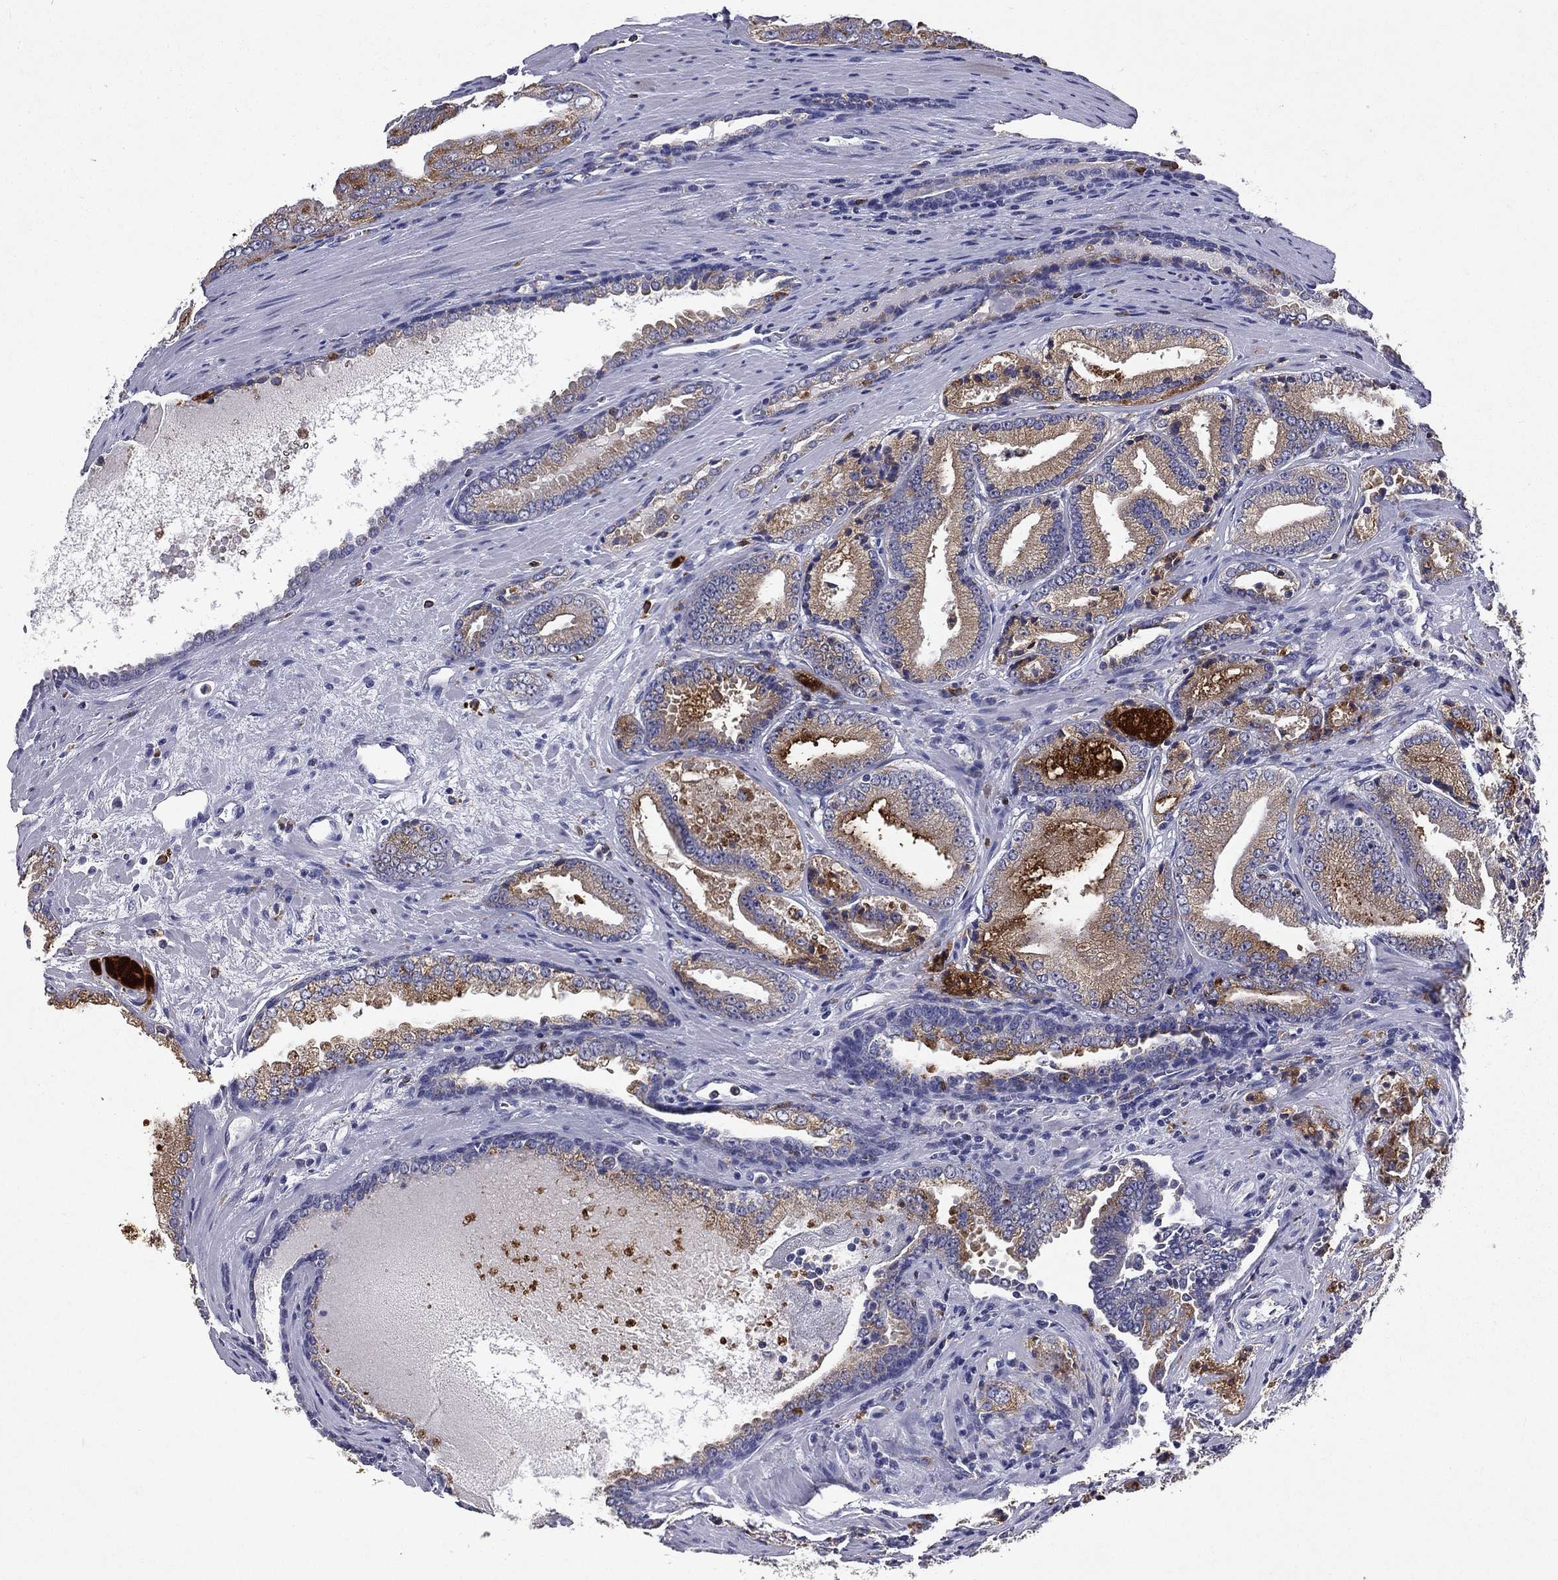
{"staining": {"intensity": "strong", "quantity": "25%-75%", "location": "cytoplasmic/membranous"}, "tissue": "prostate cancer", "cell_type": "Tumor cells", "image_type": "cancer", "snomed": [{"axis": "morphology", "description": "Adenocarcinoma, NOS"}, {"axis": "morphology", "description": "Adenocarcinoma, High grade"}, {"axis": "topography", "description": "Prostate"}], "caption": "Immunohistochemistry photomicrograph of prostate cancer (adenocarcinoma) stained for a protein (brown), which exhibits high levels of strong cytoplasmic/membranous positivity in about 25%-75% of tumor cells.", "gene": "MADCAM1", "patient": {"sex": "male", "age": 70}}